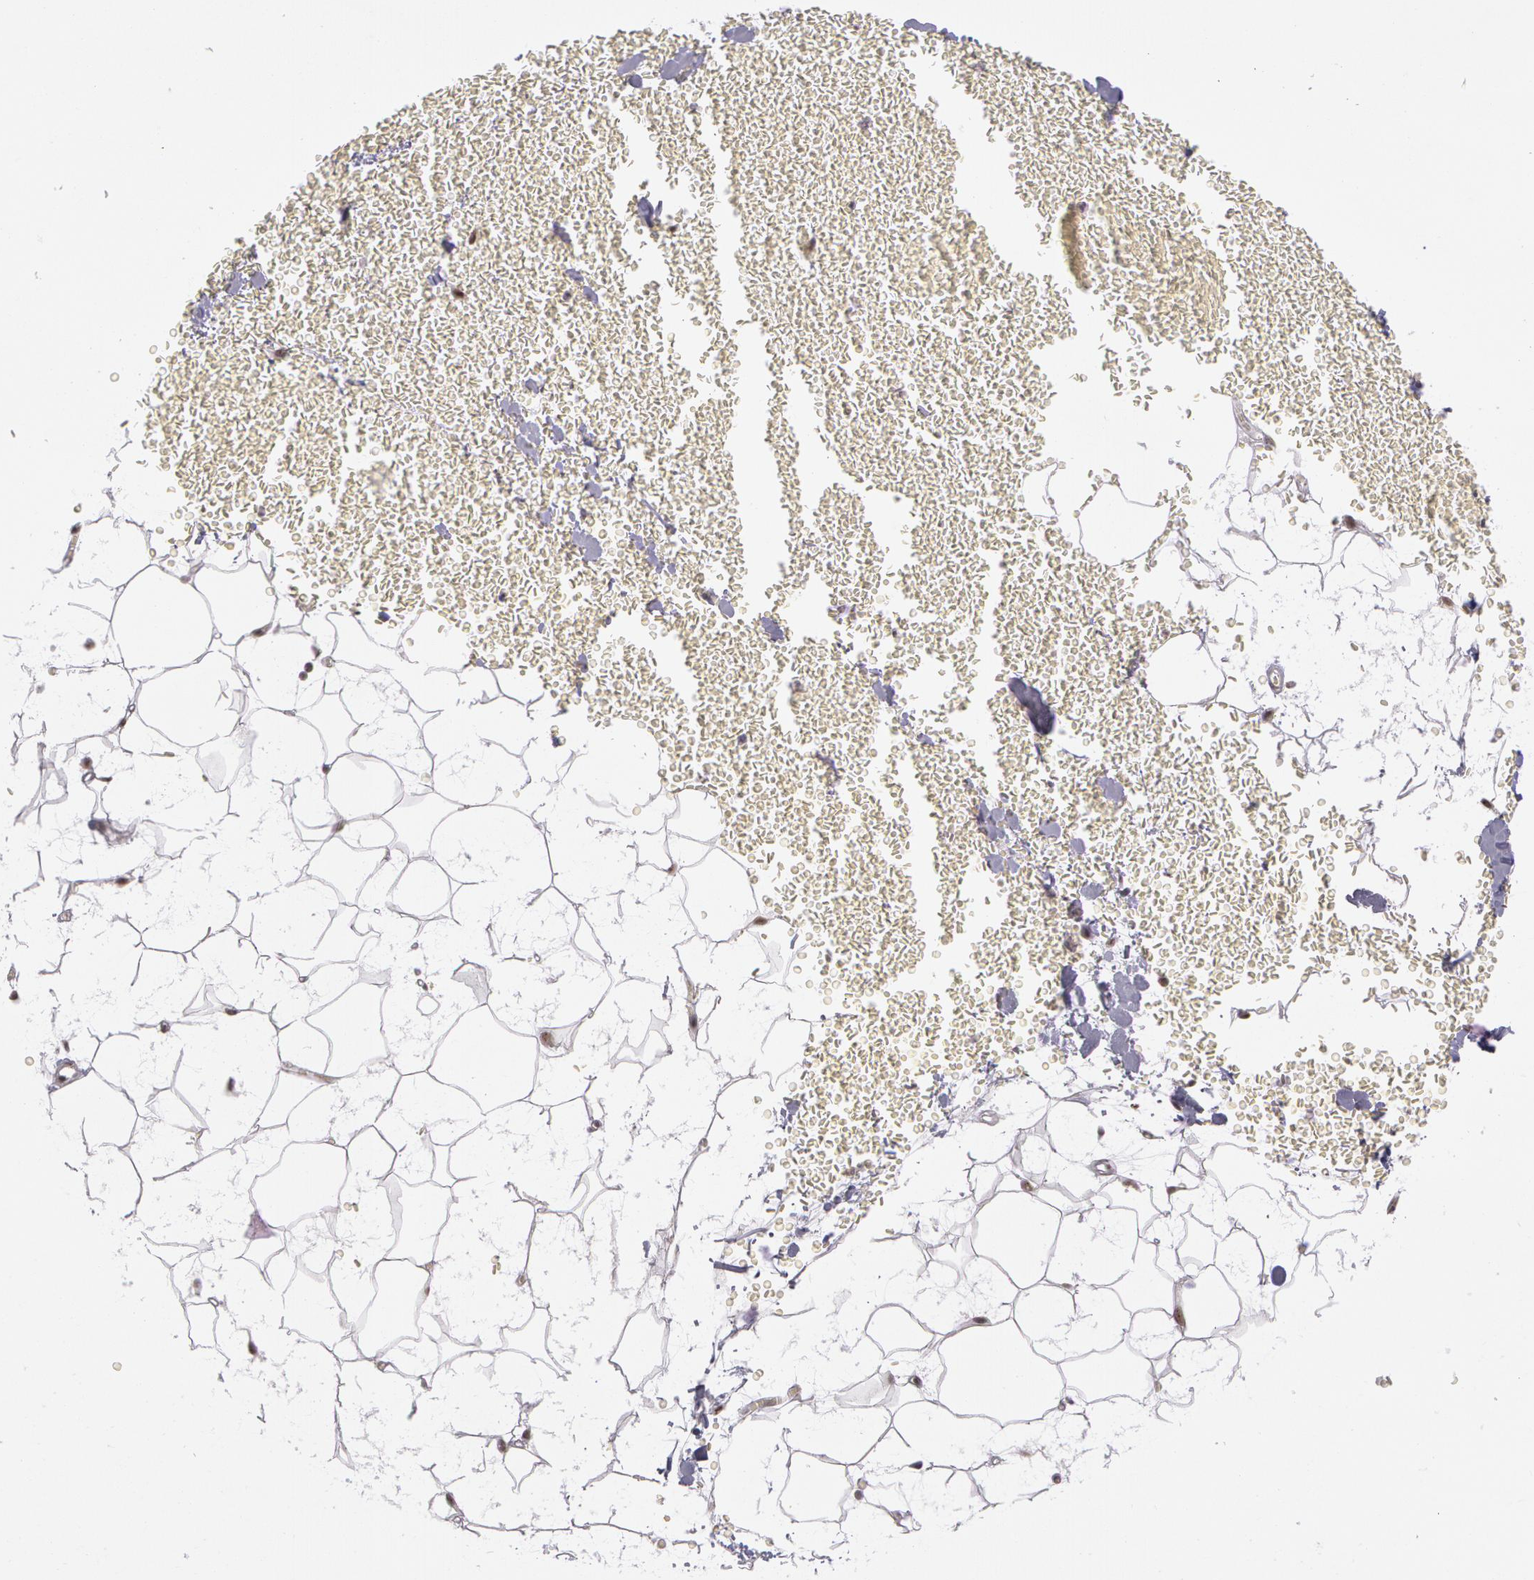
{"staining": {"intensity": "moderate", "quantity": ">75%", "location": "nuclear"}, "tissue": "adipose tissue", "cell_type": "Adipocytes", "image_type": "normal", "snomed": [{"axis": "morphology", "description": "Normal tissue, NOS"}, {"axis": "morphology", "description": "Inflammation, NOS"}, {"axis": "topography", "description": "Lymph node"}, {"axis": "topography", "description": "Peripheral nerve tissue"}], "caption": "This photomicrograph exhibits immunohistochemistry (IHC) staining of unremarkable human adipose tissue, with medium moderate nuclear expression in about >75% of adipocytes.", "gene": "PNN", "patient": {"sex": "male", "age": 52}}